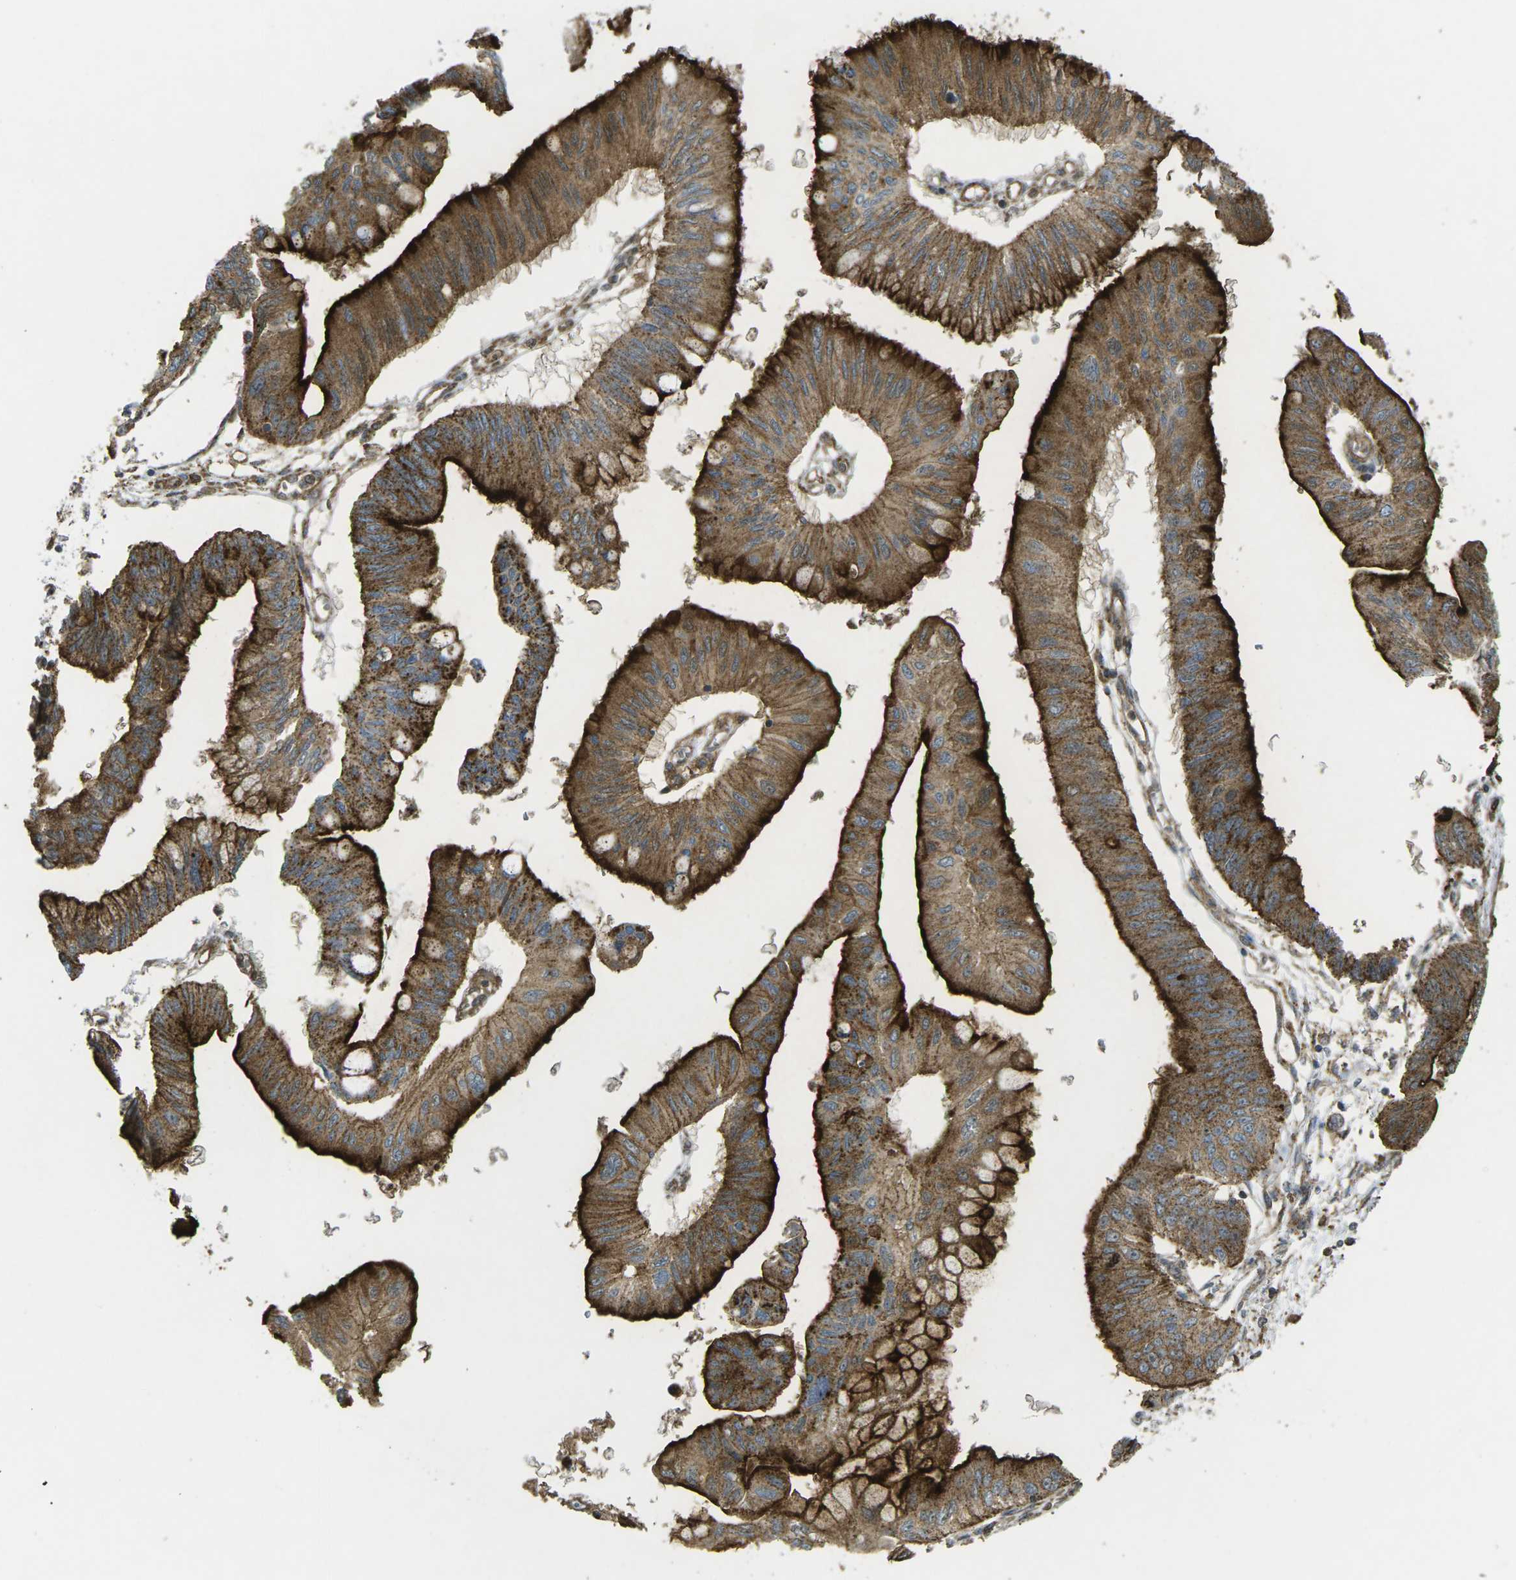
{"staining": {"intensity": "strong", "quantity": ">75%", "location": "cytoplasmic/membranous"}, "tissue": "pancreatic cancer", "cell_type": "Tumor cells", "image_type": "cancer", "snomed": [{"axis": "morphology", "description": "Adenocarcinoma, NOS"}, {"axis": "topography", "description": "Pancreas"}], "caption": "Pancreatic cancer stained with DAB immunohistochemistry reveals high levels of strong cytoplasmic/membranous positivity in about >75% of tumor cells.", "gene": "CHMP3", "patient": {"sex": "female", "age": 77}}